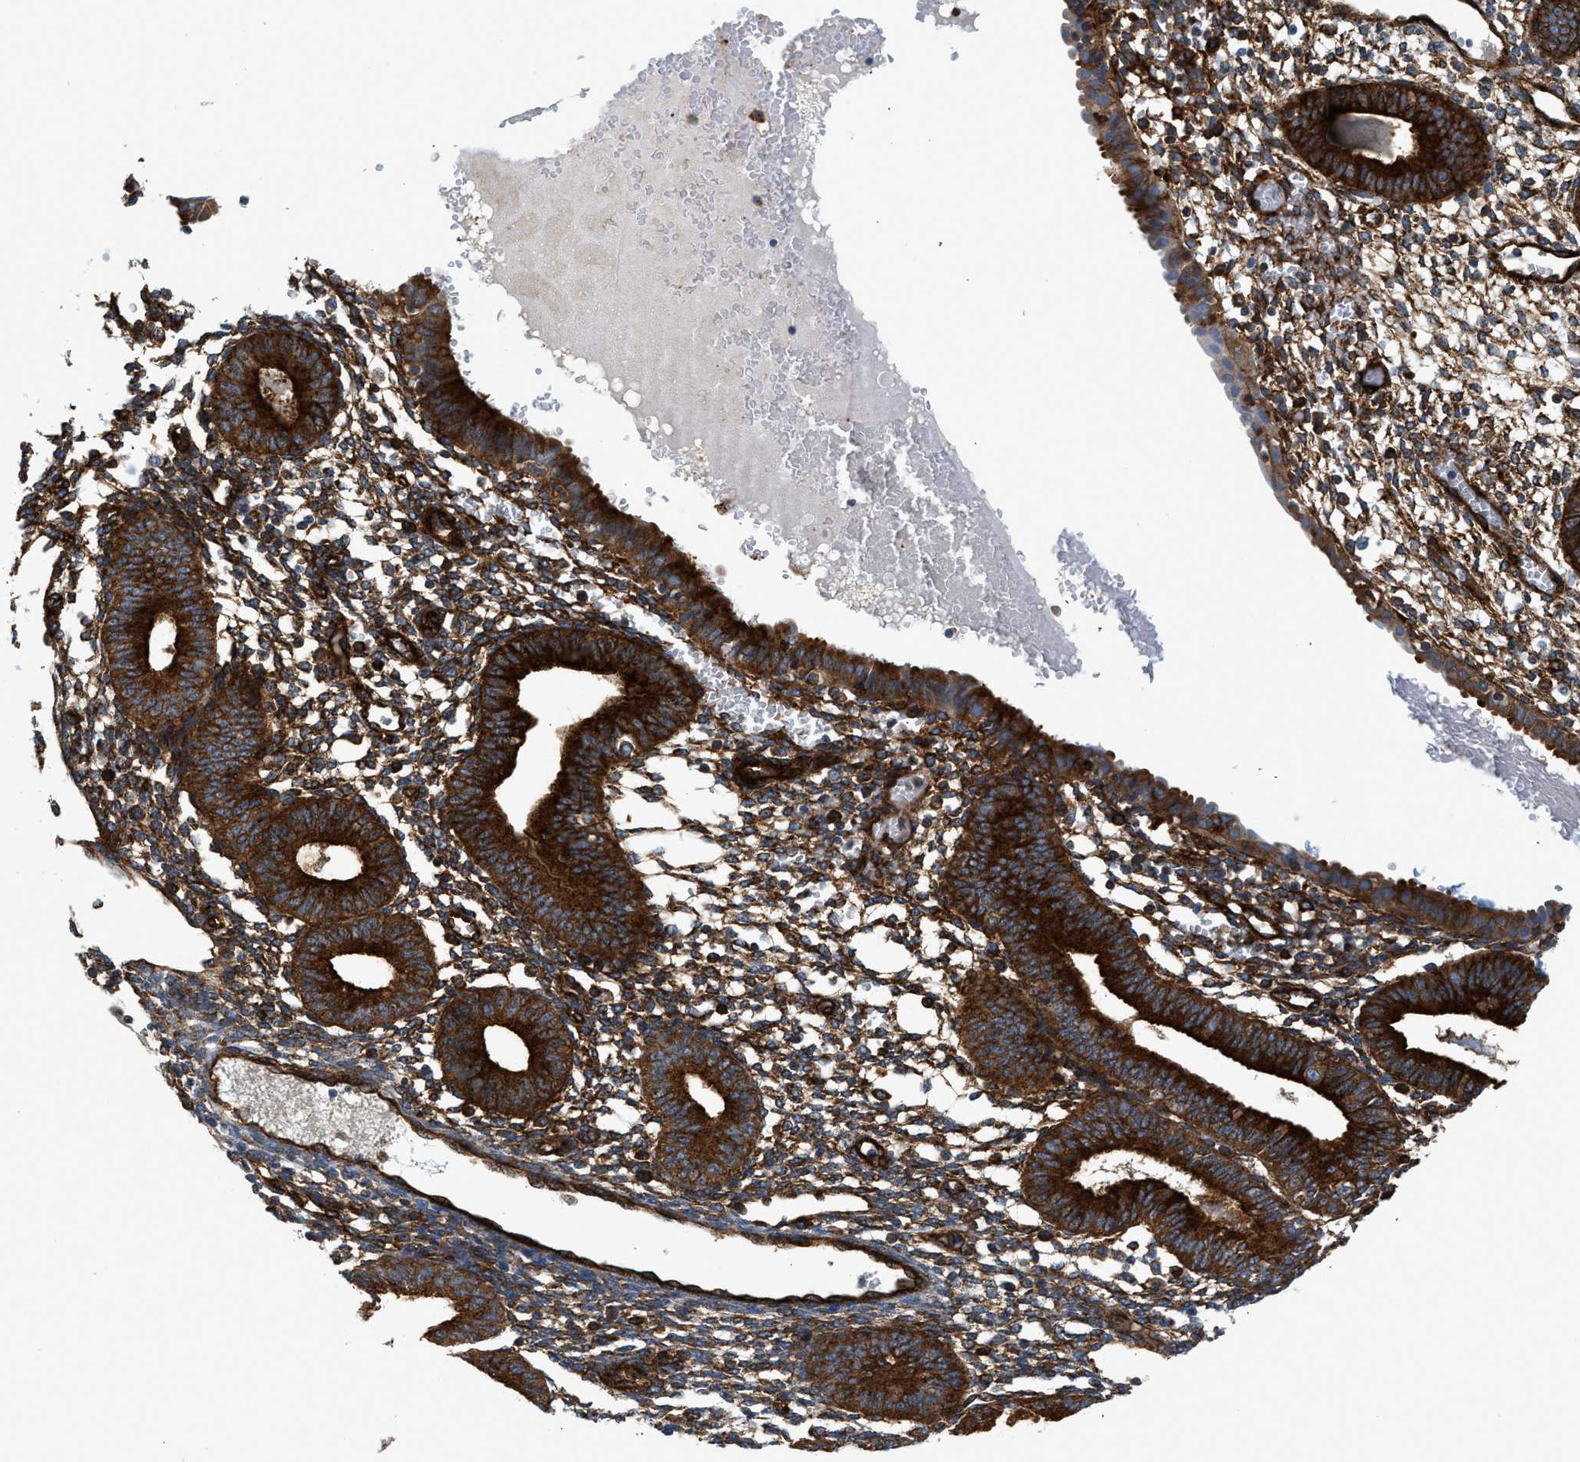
{"staining": {"intensity": "strong", "quantity": "25%-75%", "location": "cytoplasmic/membranous"}, "tissue": "endometrium", "cell_type": "Cells in endometrial stroma", "image_type": "normal", "snomed": [{"axis": "morphology", "description": "Normal tissue, NOS"}, {"axis": "topography", "description": "Endometrium"}], "caption": "High-power microscopy captured an IHC micrograph of benign endometrium, revealing strong cytoplasmic/membranous staining in about 25%-75% of cells in endometrial stroma.", "gene": "HIP1", "patient": {"sex": "female", "age": 61}}